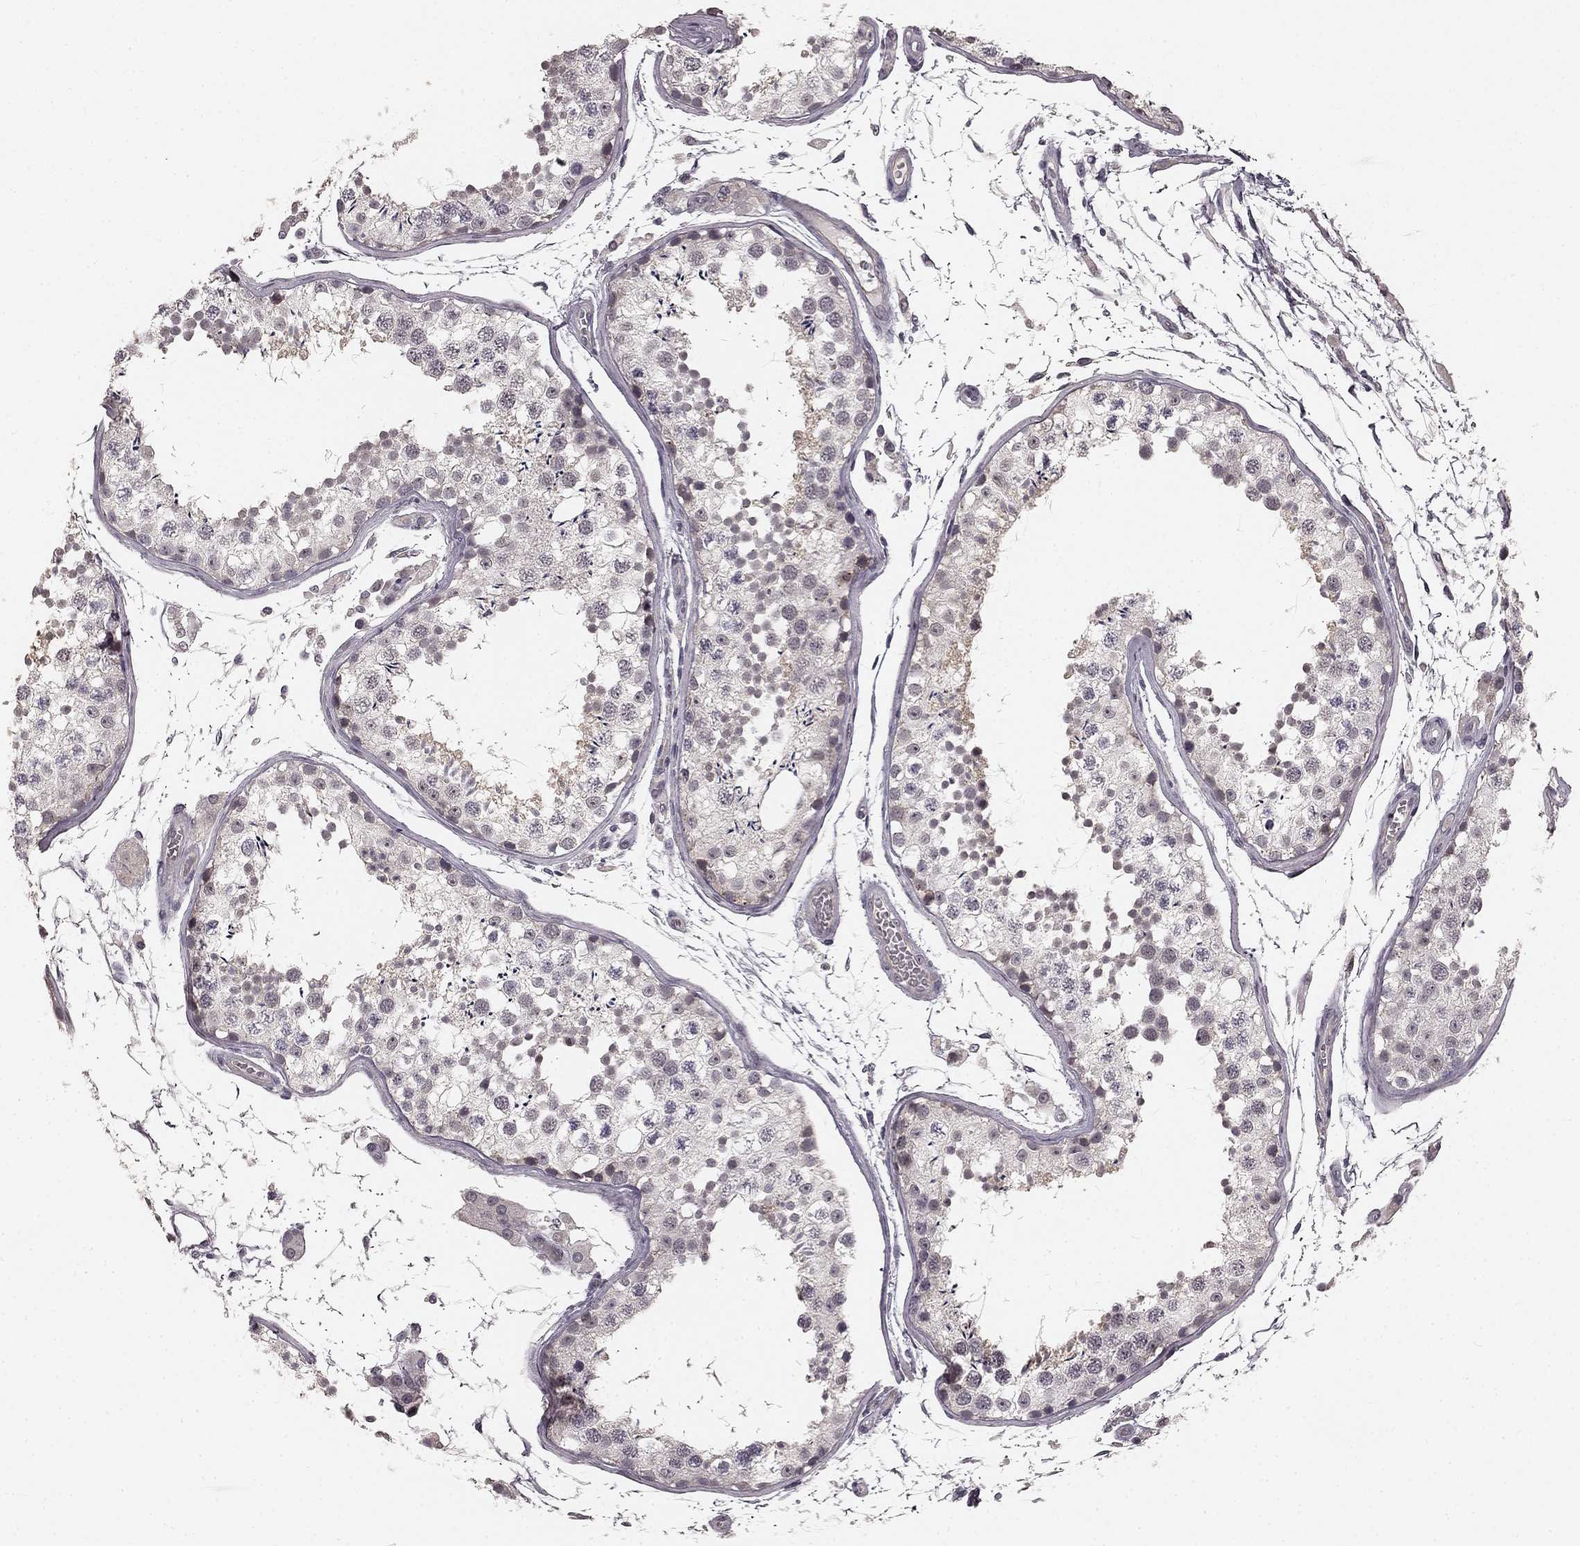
{"staining": {"intensity": "weak", "quantity": "<25%", "location": "cytoplasmic/membranous"}, "tissue": "testis", "cell_type": "Cells in seminiferous ducts", "image_type": "normal", "snomed": [{"axis": "morphology", "description": "Normal tissue, NOS"}, {"axis": "topography", "description": "Testis"}], "caption": "IHC histopathology image of normal testis: testis stained with DAB shows no significant protein positivity in cells in seminiferous ducts.", "gene": "HCN4", "patient": {"sex": "male", "age": 29}}